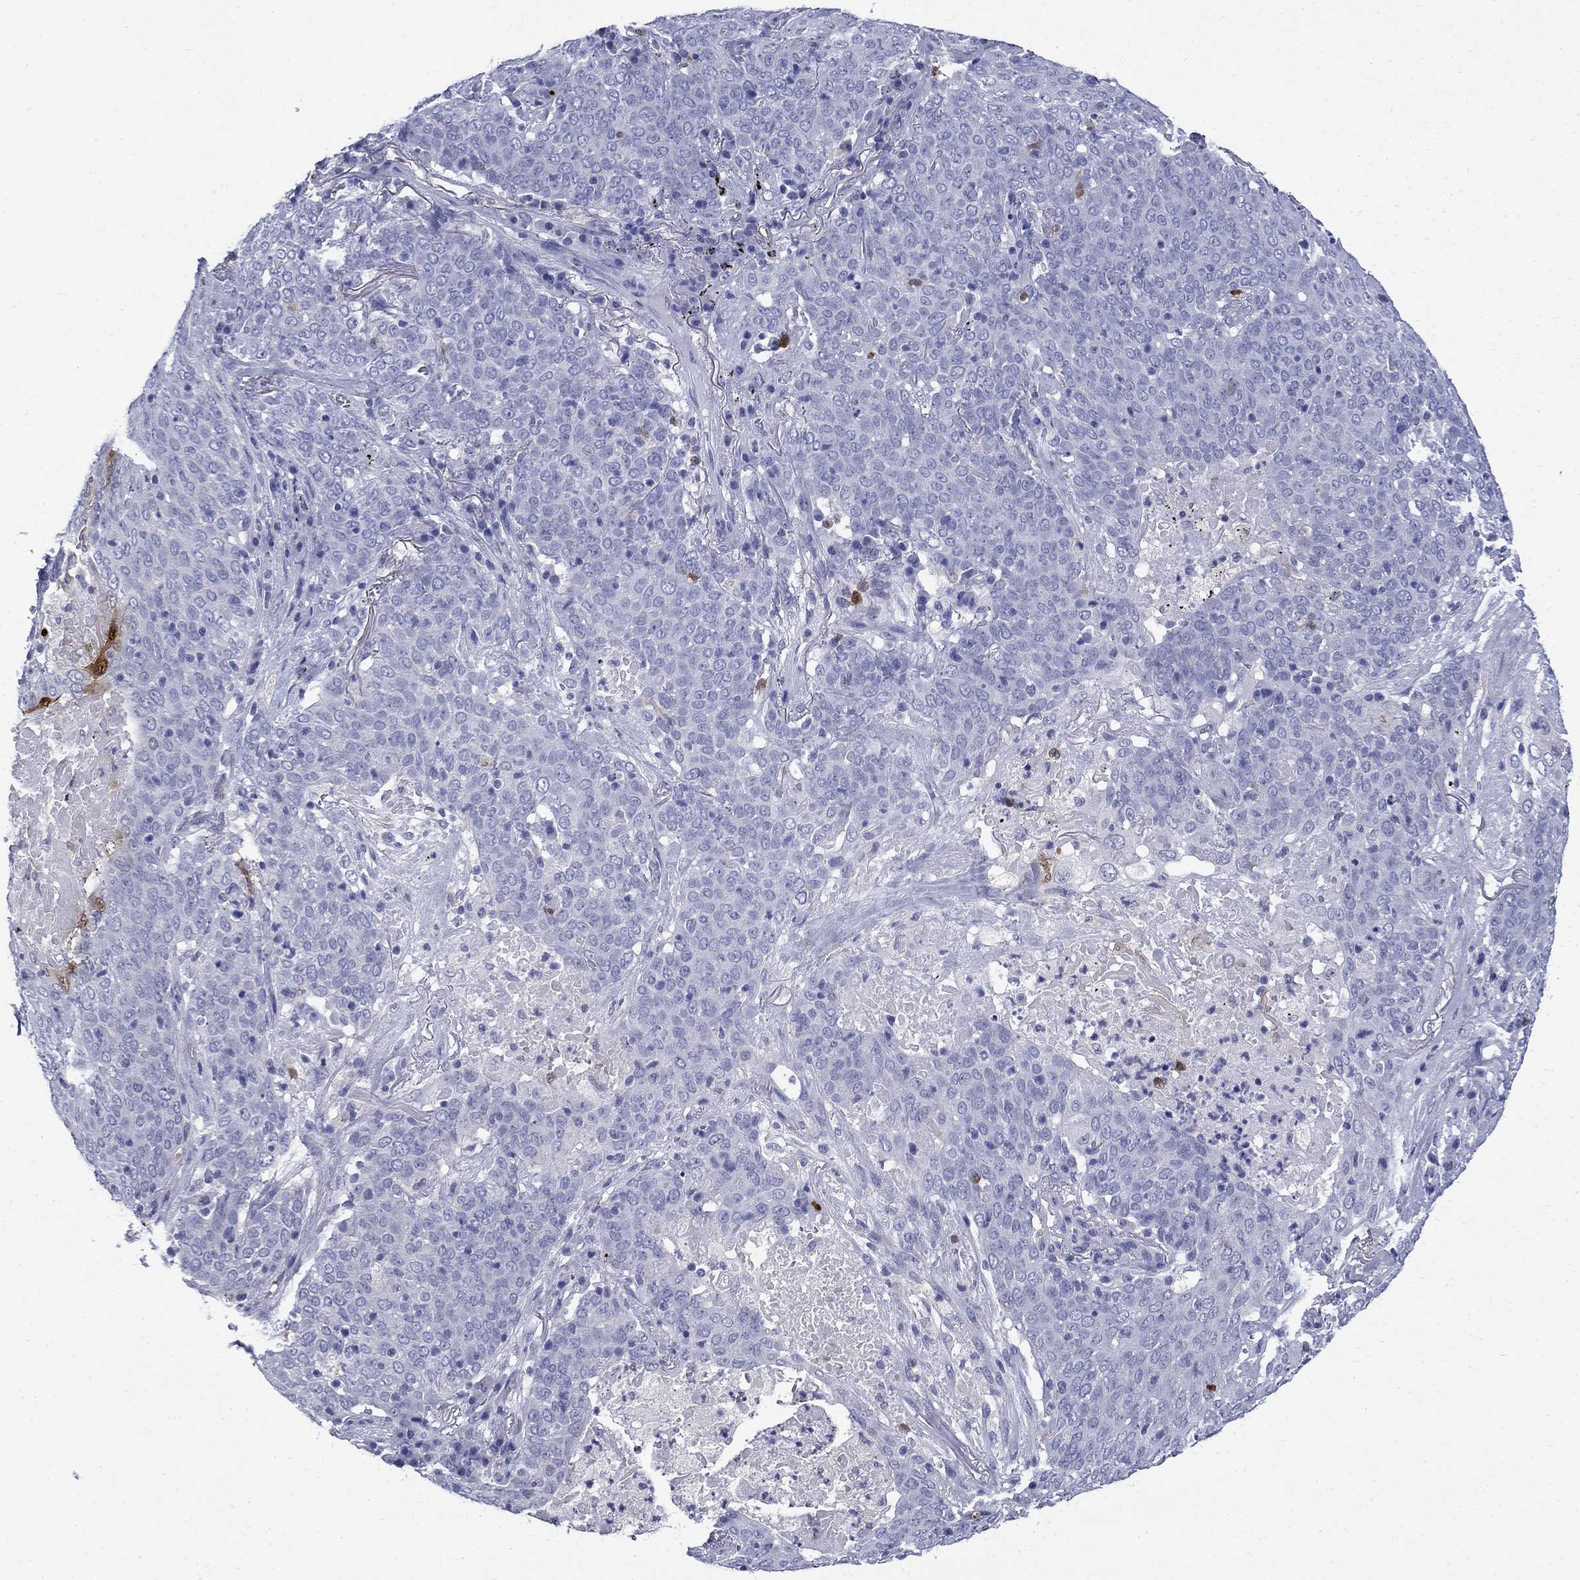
{"staining": {"intensity": "negative", "quantity": "none", "location": "none"}, "tissue": "lung cancer", "cell_type": "Tumor cells", "image_type": "cancer", "snomed": [{"axis": "morphology", "description": "Squamous cell carcinoma, NOS"}, {"axis": "topography", "description": "Lung"}], "caption": "The micrograph exhibits no staining of tumor cells in lung cancer.", "gene": "SERPINB2", "patient": {"sex": "male", "age": 82}}